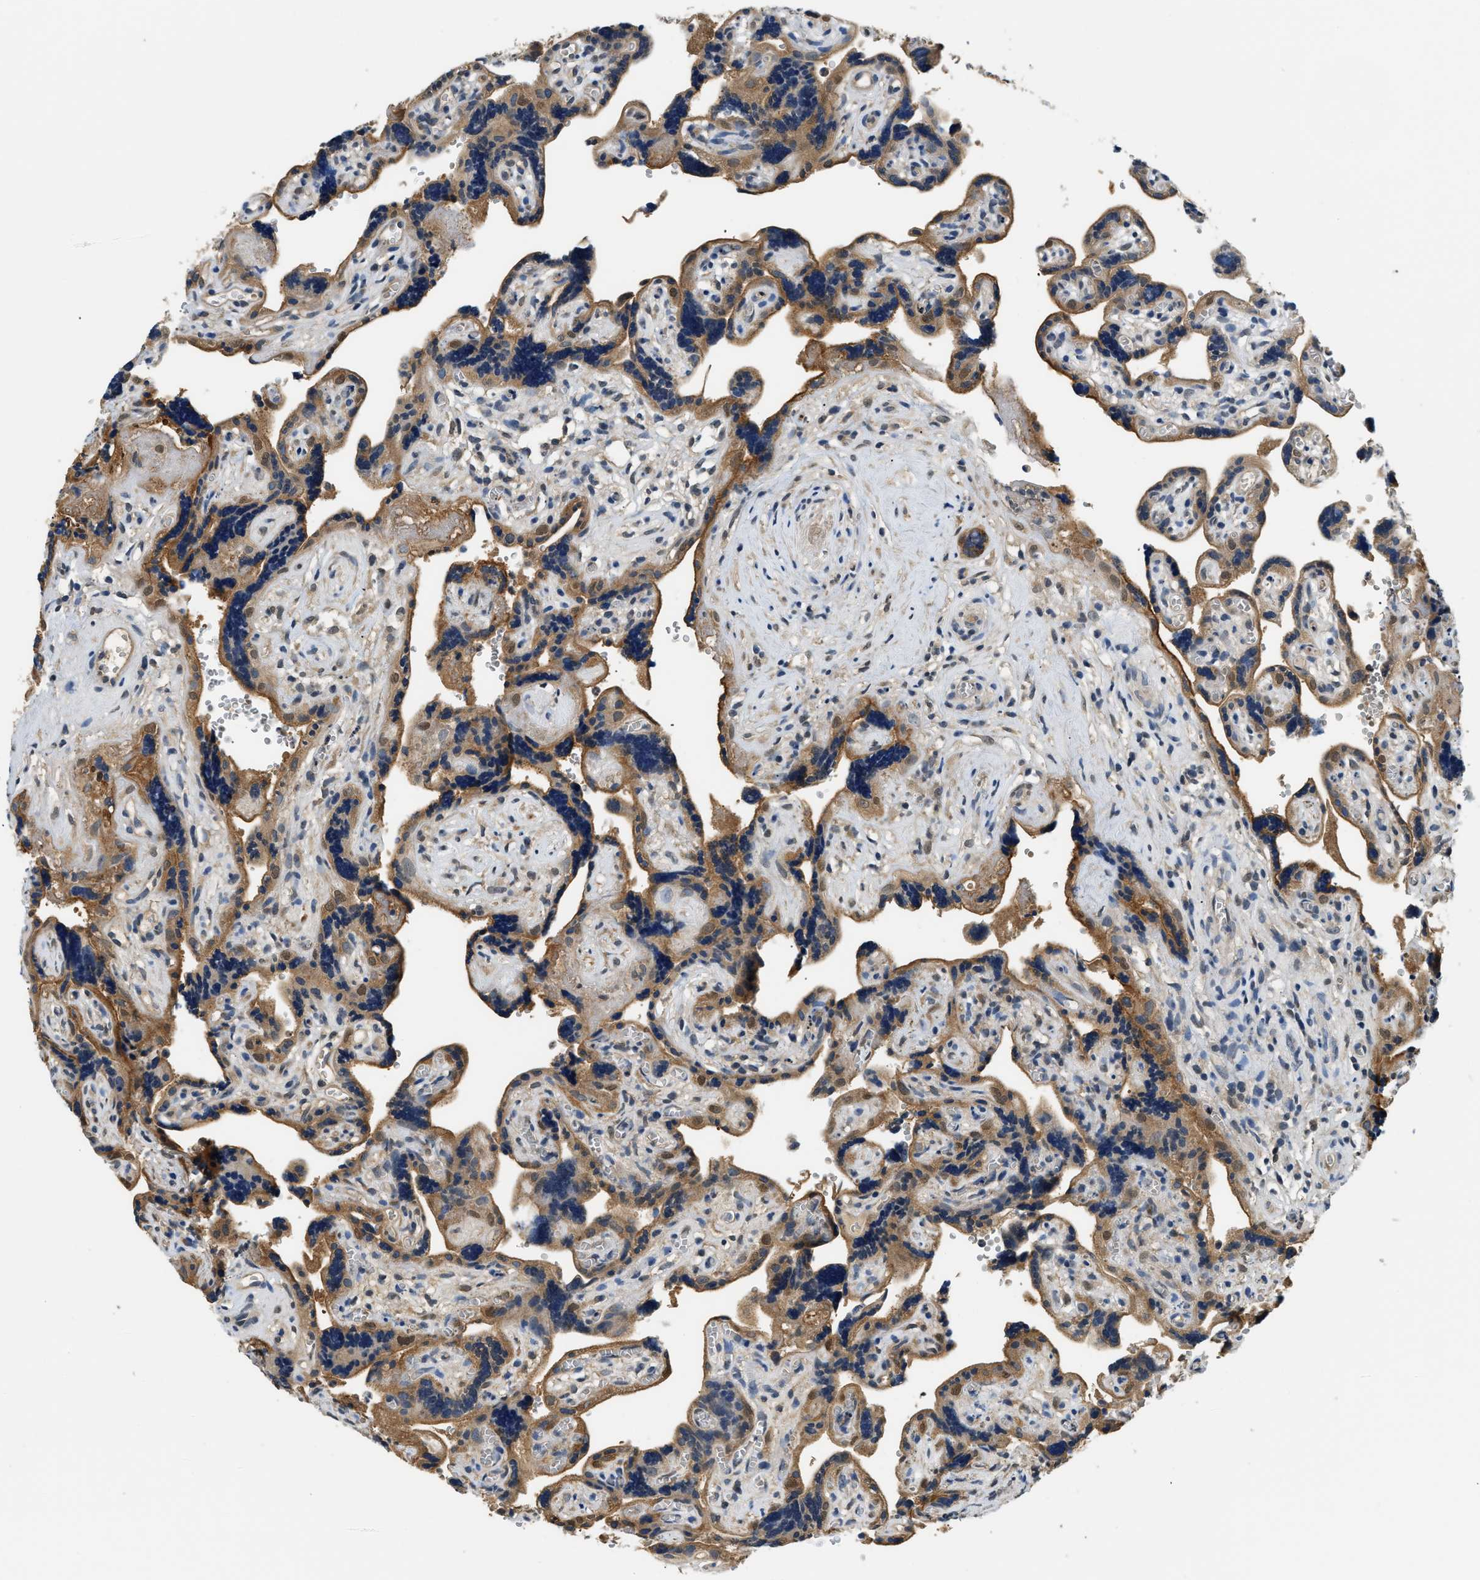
{"staining": {"intensity": "moderate", "quantity": ">75%", "location": "cytoplasmic/membranous"}, "tissue": "placenta", "cell_type": "Decidual cells", "image_type": "normal", "snomed": [{"axis": "morphology", "description": "Normal tissue, NOS"}, {"axis": "topography", "description": "Placenta"}], "caption": "Benign placenta exhibits moderate cytoplasmic/membranous expression in approximately >75% of decidual cells, visualized by immunohistochemistry.", "gene": "BCL7C", "patient": {"sex": "female", "age": 30}}